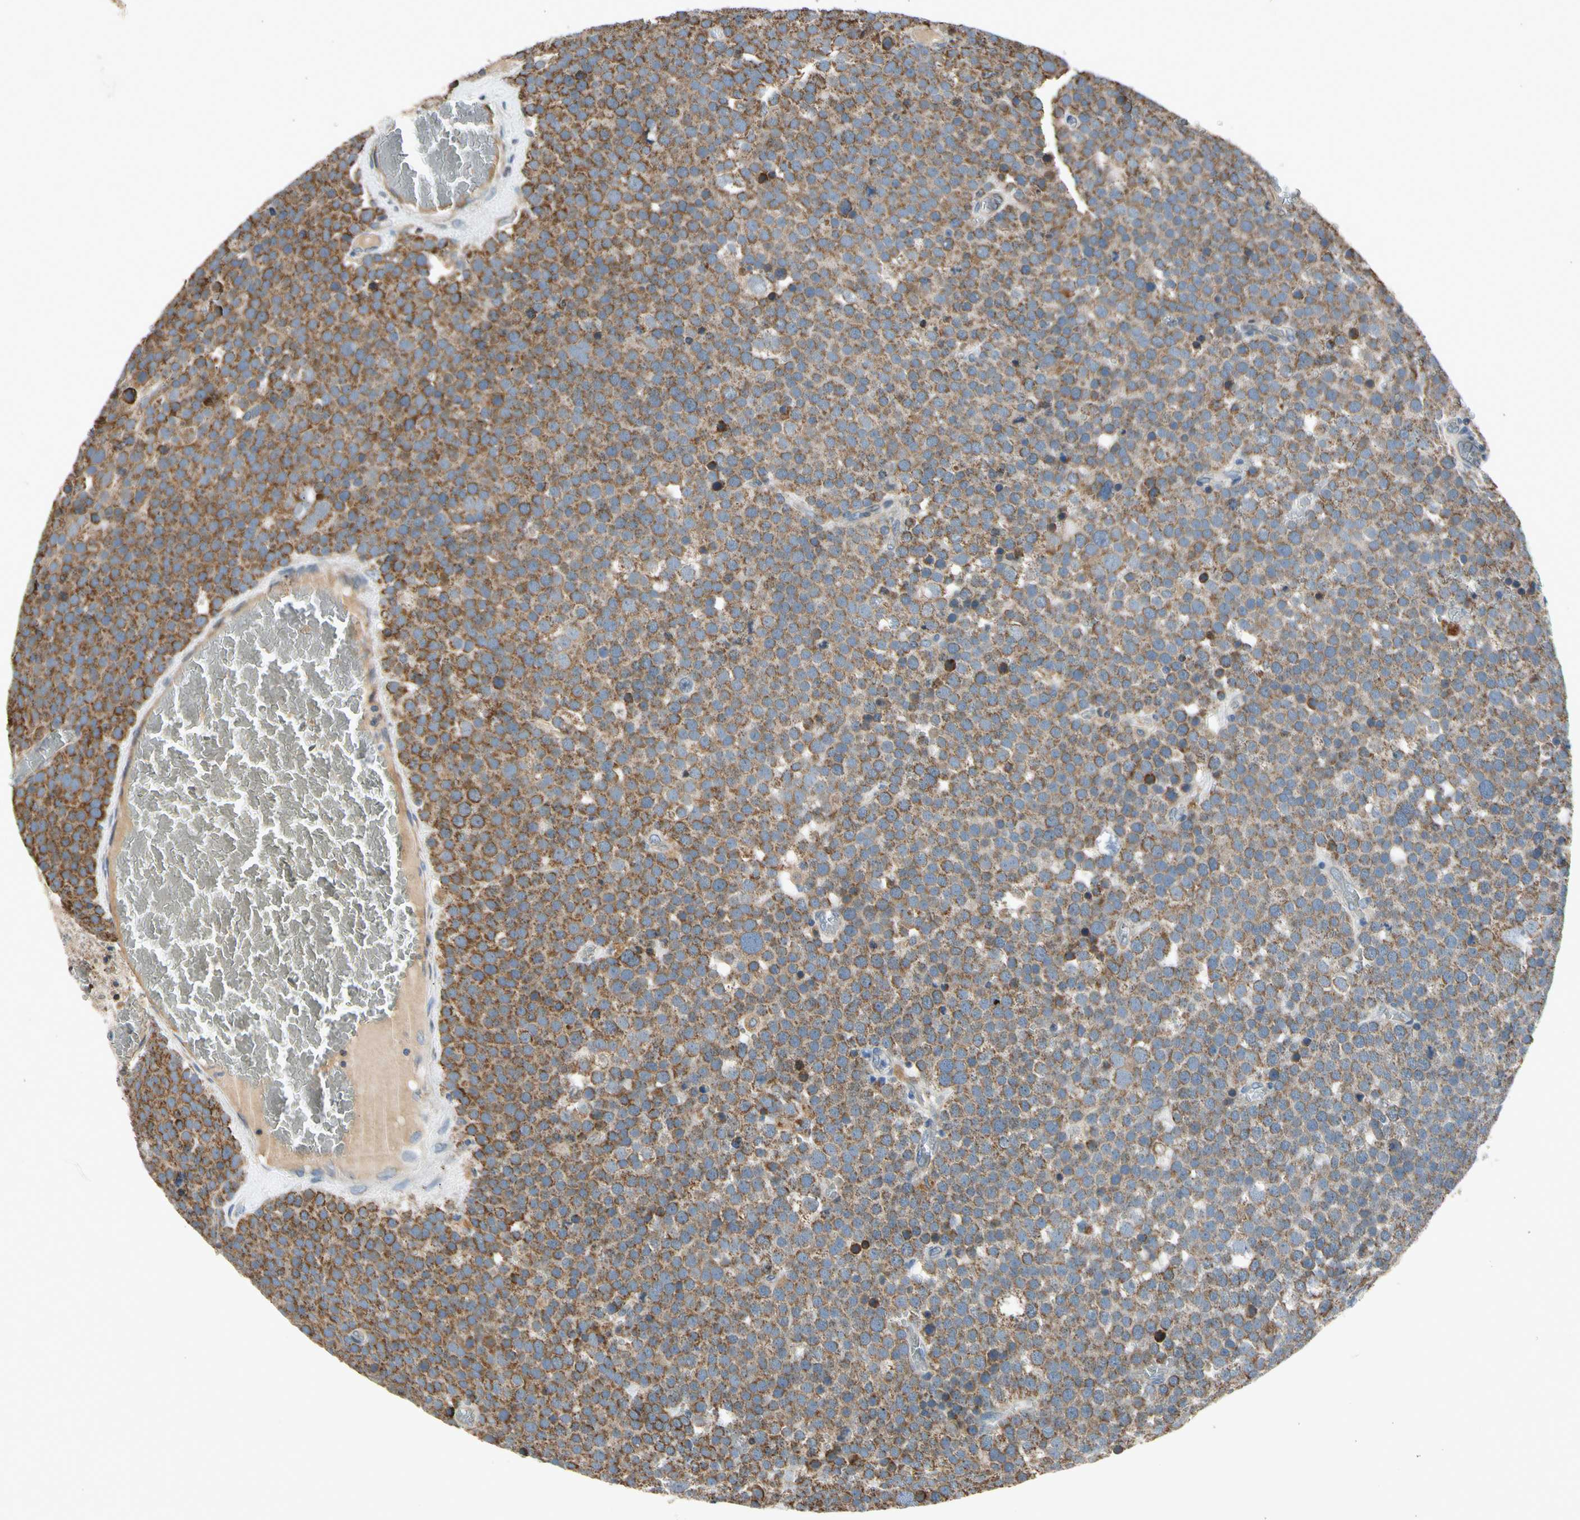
{"staining": {"intensity": "moderate", "quantity": ">75%", "location": "cytoplasmic/membranous"}, "tissue": "testis cancer", "cell_type": "Tumor cells", "image_type": "cancer", "snomed": [{"axis": "morphology", "description": "Seminoma, NOS"}, {"axis": "topography", "description": "Testis"}], "caption": "Human seminoma (testis) stained for a protein (brown) reveals moderate cytoplasmic/membranous positive staining in about >75% of tumor cells.", "gene": "NPHP3", "patient": {"sex": "male", "age": 71}}